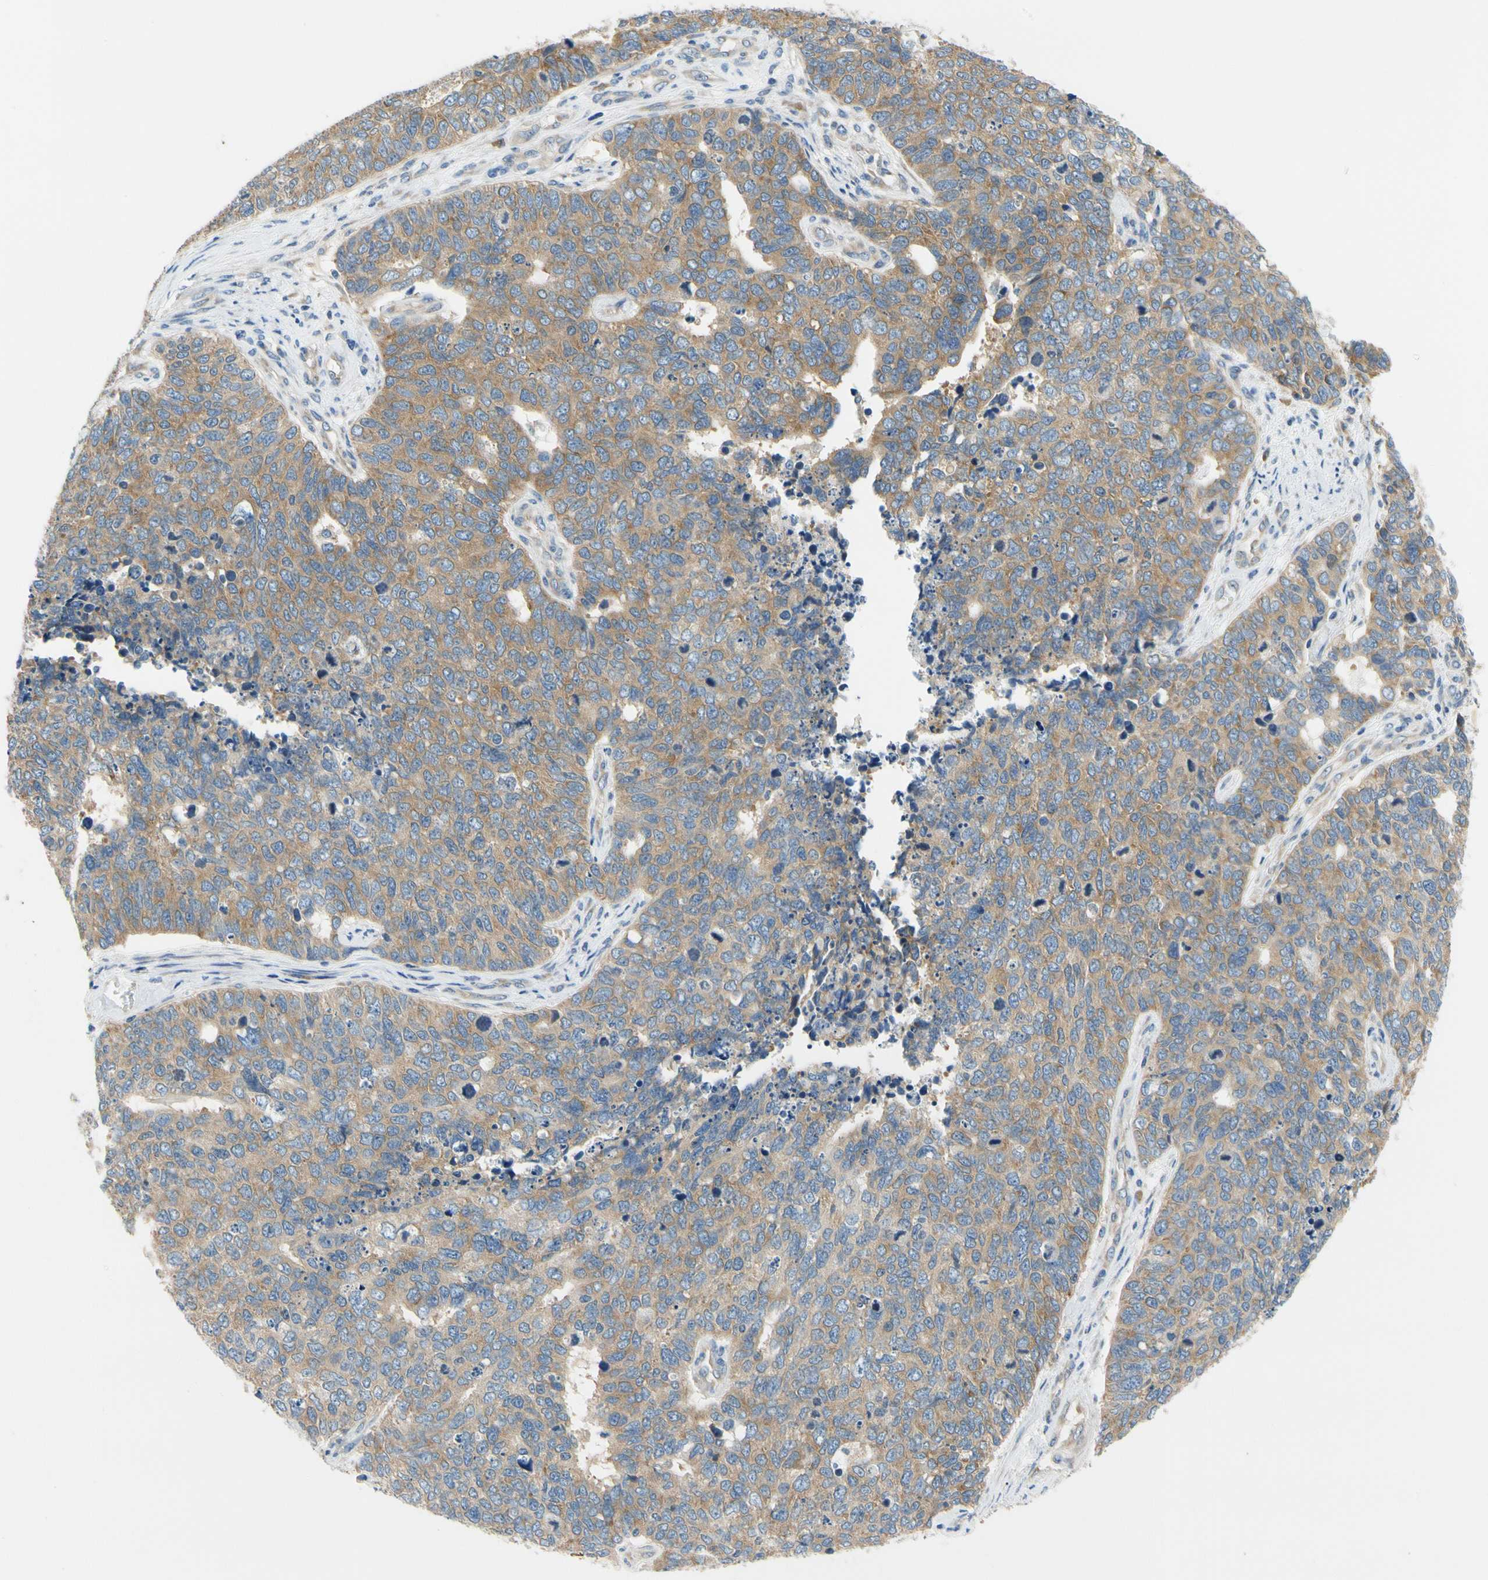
{"staining": {"intensity": "moderate", "quantity": ">75%", "location": "cytoplasmic/membranous"}, "tissue": "cervical cancer", "cell_type": "Tumor cells", "image_type": "cancer", "snomed": [{"axis": "morphology", "description": "Squamous cell carcinoma, NOS"}, {"axis": "topography", "description": "Cervix"}], "caption": "This is a histology image of immunohistochemistry (IHC) staining of cervical cancer, which shows moderate positivity in the cytoplasmic/membranous of tumor cells.", "gene": "LRRC47", "patient": {"sex": "female", "age": 63}}